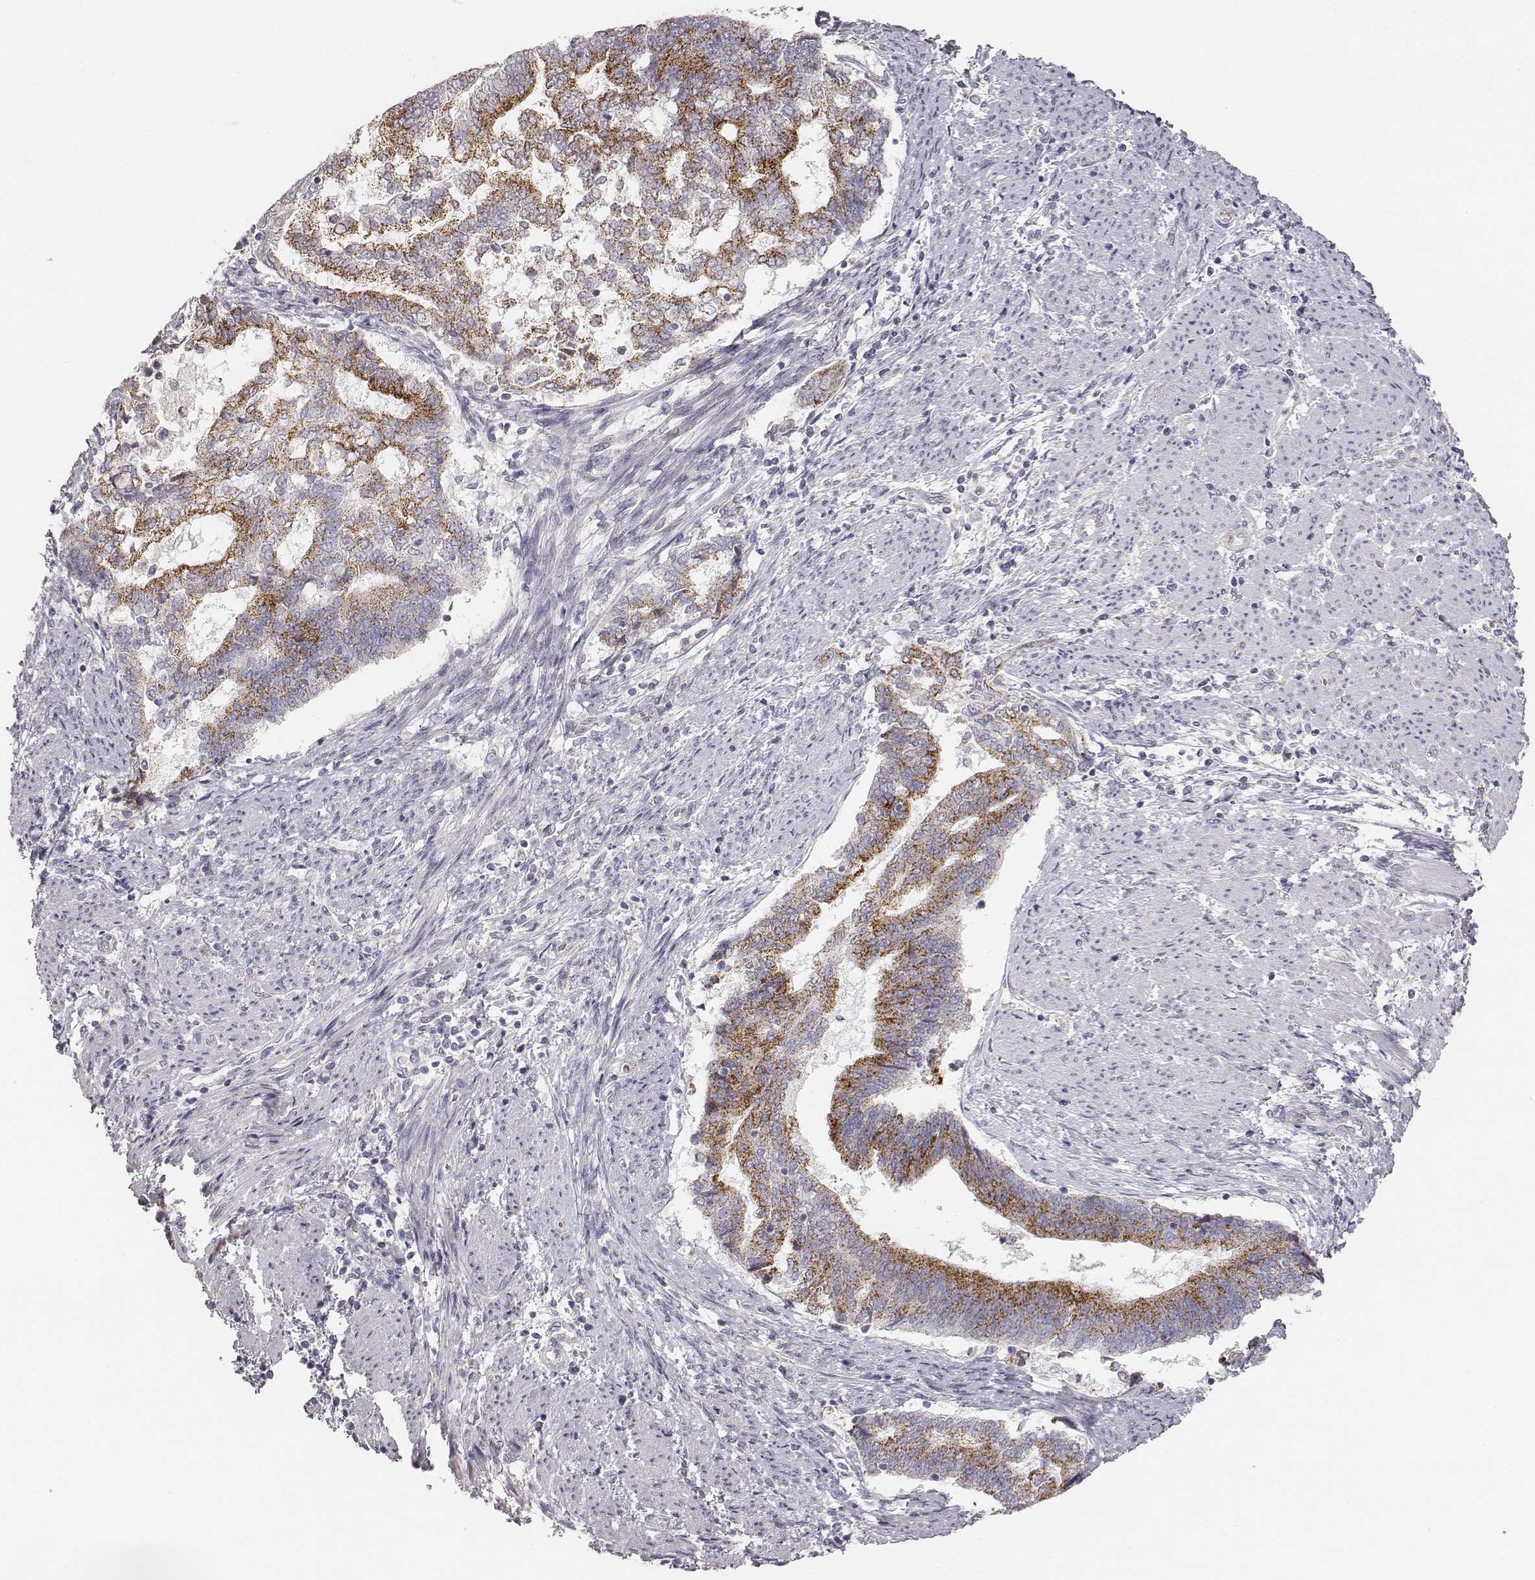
{"staining": {"intensity": "moderate", "quantity": ">75%", "location": "cytoplasmic/membranous"}, "tissue": "endometrial cancer", "cell_type": "Tumor cells", "image_type": "cancer", "snomed": [{"axis": "morphology", "description": "Adenocarcinoma, NOS"}, {"axis": "topography", "description": "Endometrium"}], "caption": "A brown stain highlights moderate cytoplasmic/membranous expression of a protein in human endometrial cancer (adenocarcinoma) tumor cells.", "gene": "ABCD3", "patient": {"sex": "female", "age": 65}}